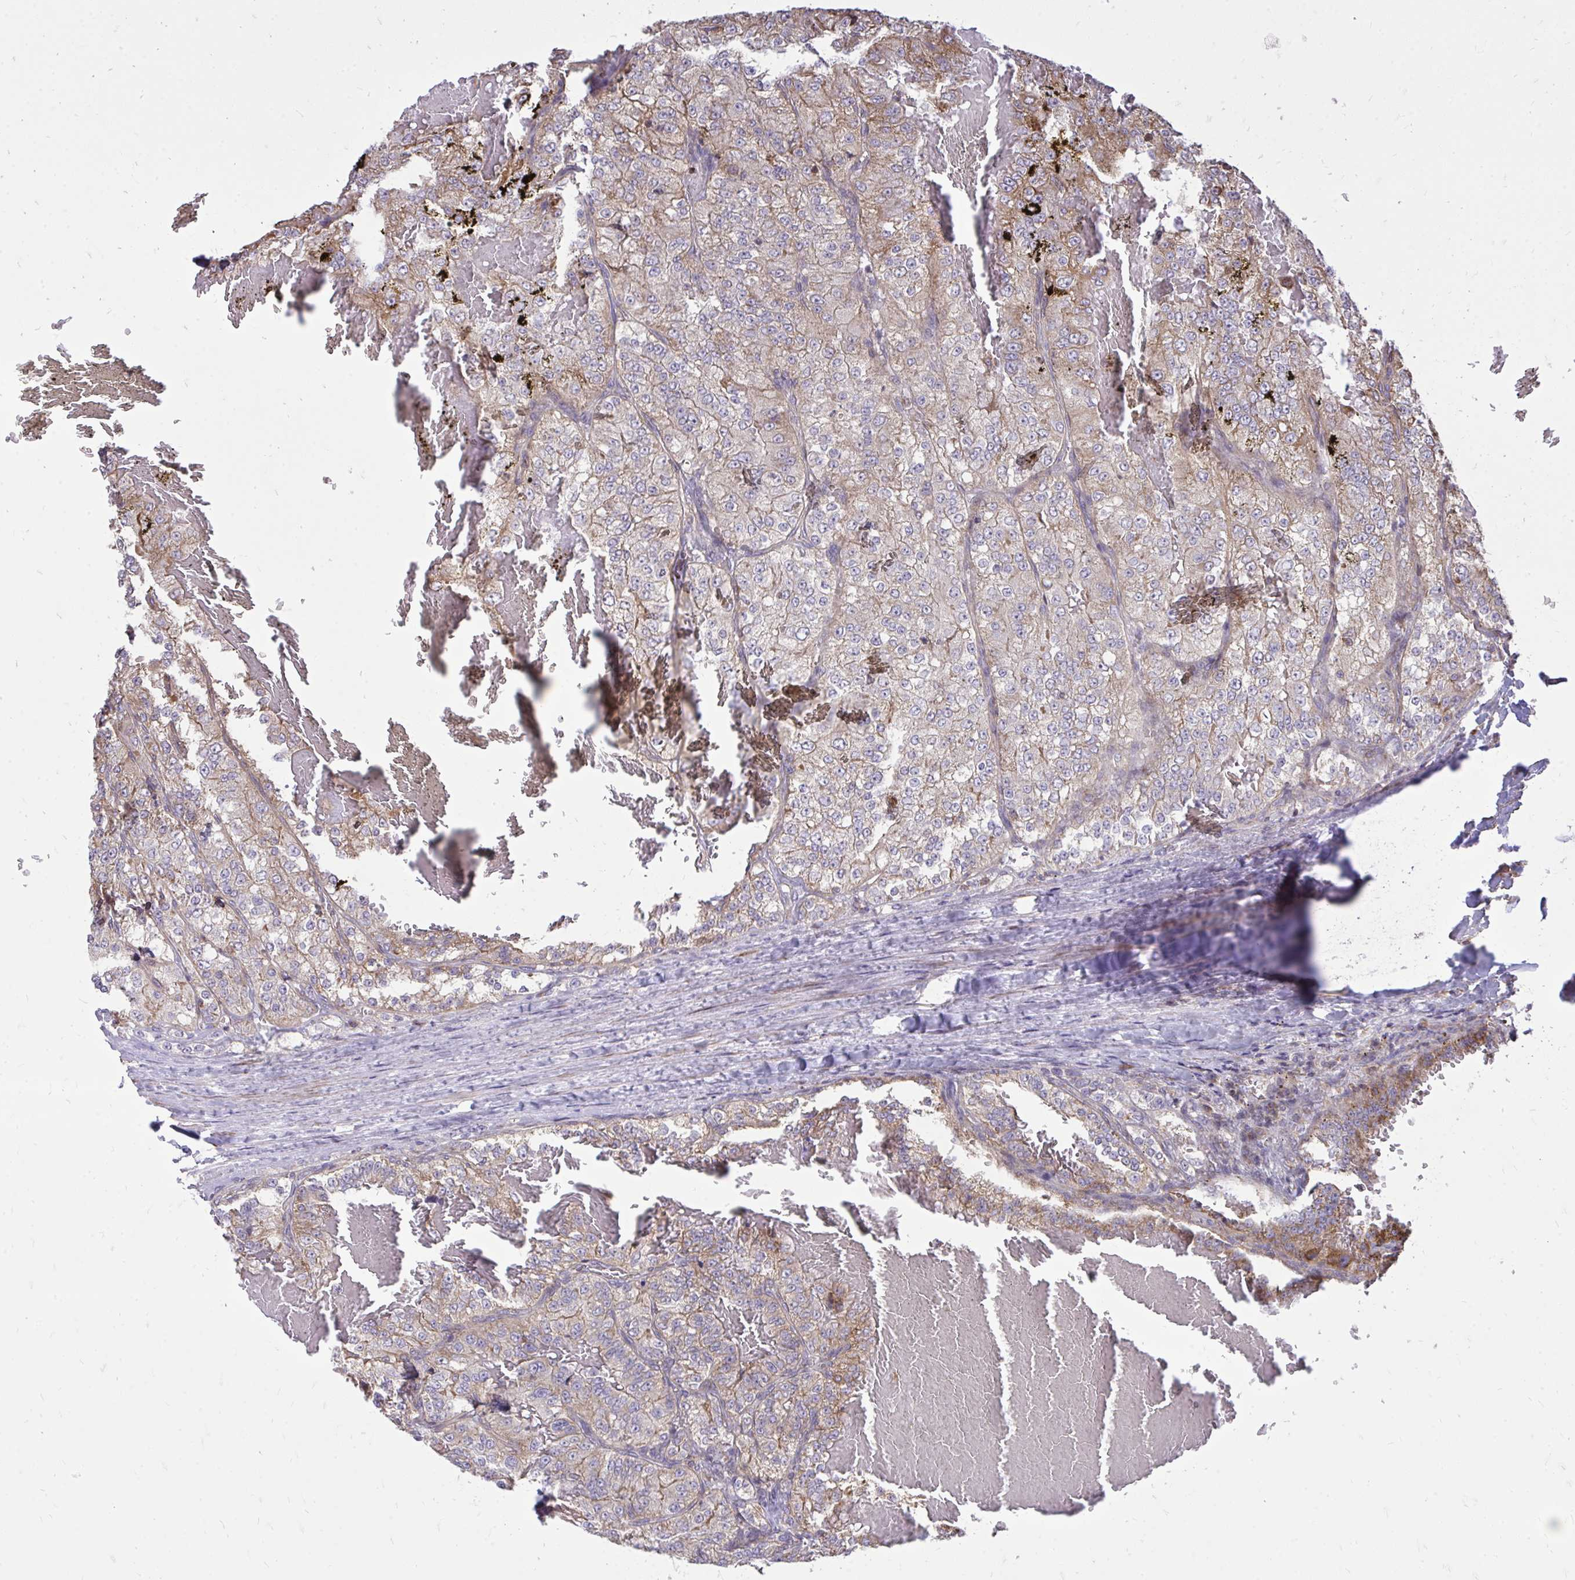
{"staining": {"intensity": "moderate", "quantity": "<25%", "location": "cytoplasmic/membranous"}, "tissue": "renal cancer", "cell_type": "Tumor cells", "image_type": "cancer", "snomed": [{"axis": "morphology", "description": "Adenocarcinoma, NOS"}, {"axis": "topography", "description": "Kidney"}], "caption": "A brown stain labels moderate cytoplasmic/membranous positivity of a protein in adenocarcinoma (renal) tumor cells.", "gene": "SLC7A5", "patient": {"sex": "female", "age": 63}}